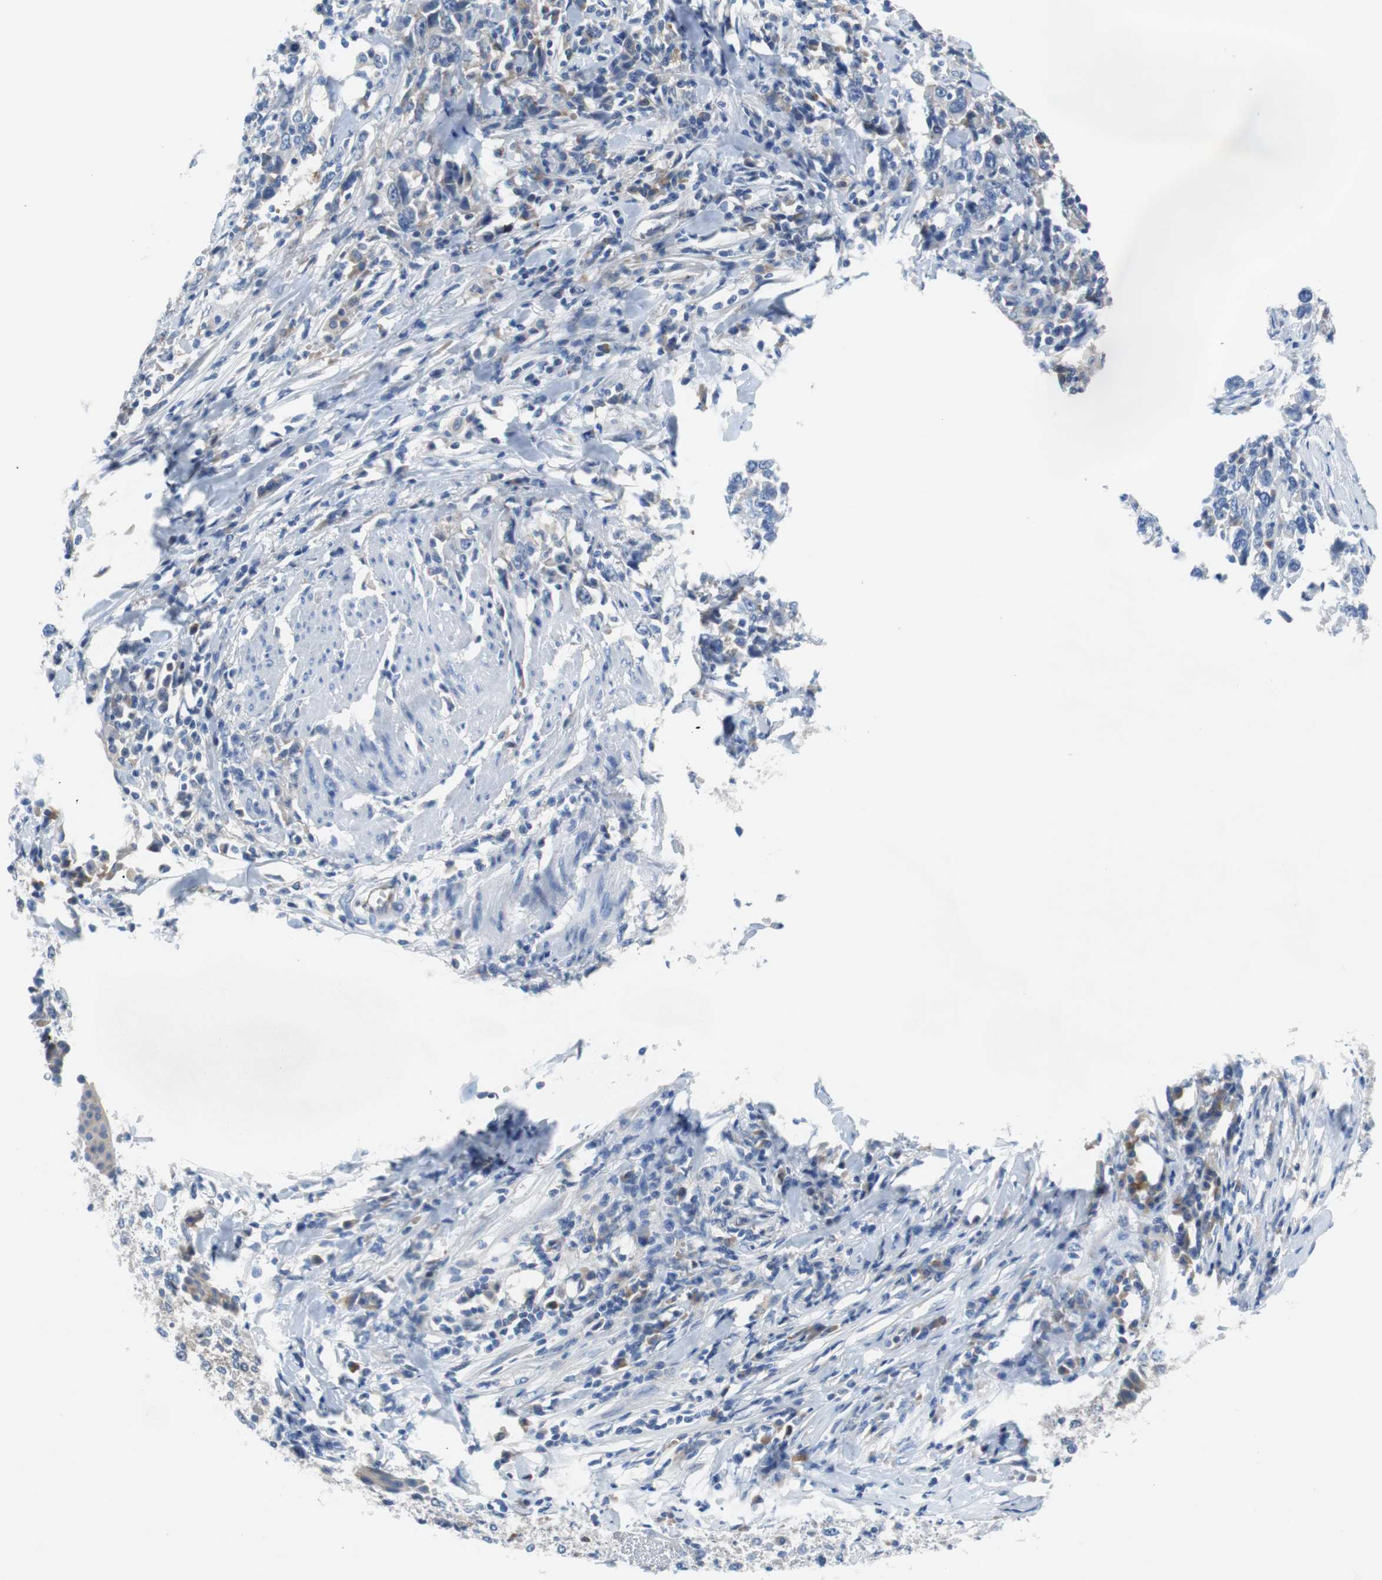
{"staining": {"intensity": "negative", "quantity": "none", "location": "none"}, "tissue": "urothelial cancer", "cell_type": "Tumor cells", "image_type": "cancer", "snomed": [{"axis": "morphology", "description": "Urothelial carcinoma, High grade"}, {"axis": "topography", "description": "Urinary bladder"}], "caption": "Protein analysis of urothelial carcinoma (high-grade) exhibits no significant staining in tumor cells.", "gene": "EEF2K", "patient": {"sex": "male", "age": 61}}